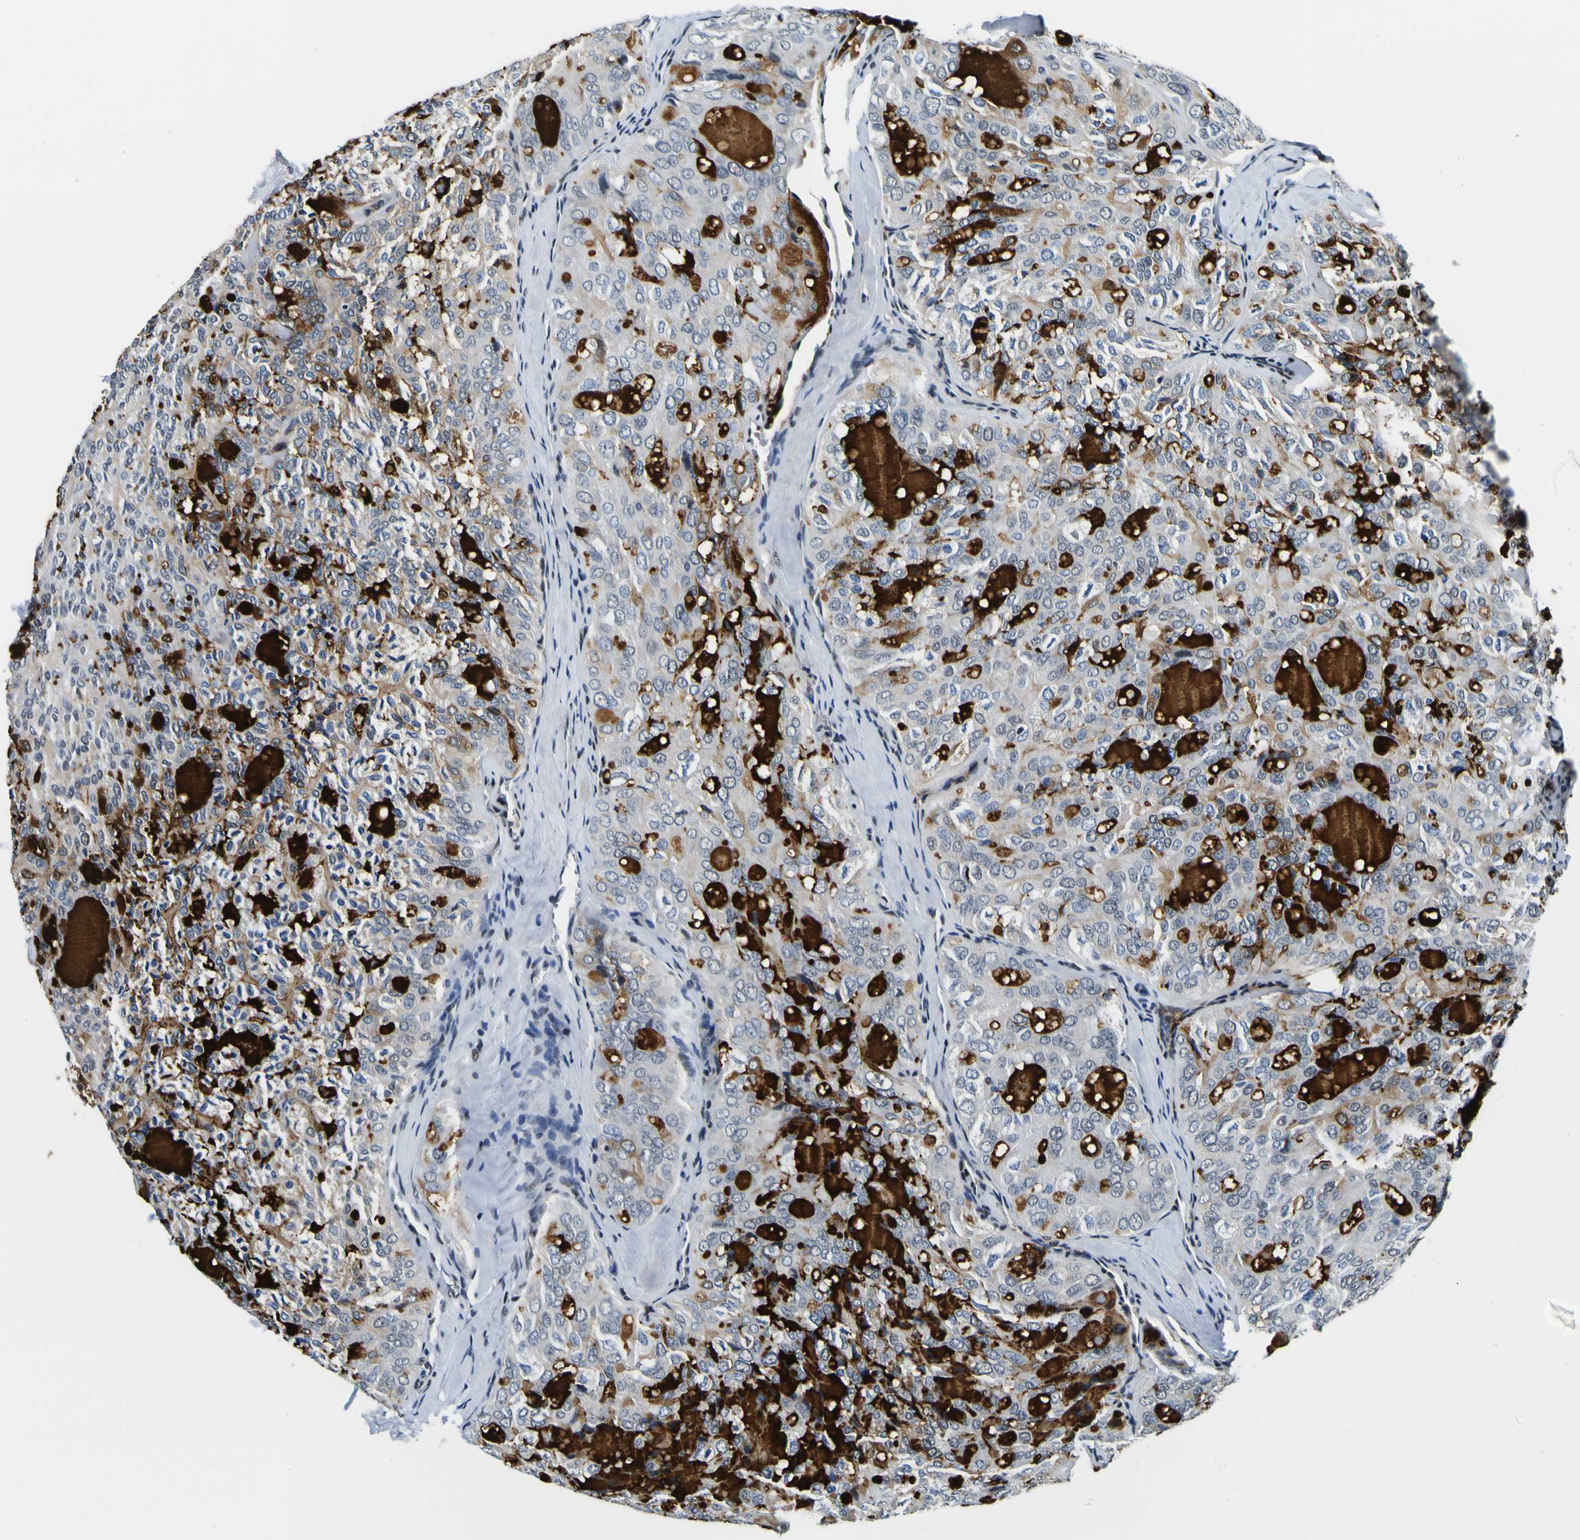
{"staining": {"intensity": "negative", "quantity": "none", "location": "none"}, "tissue": "thyroid cancer", "cell_type": "Tumor cells", "image_type": "cancer", "snomed": [{"axis": "morphology", "description": "Follicular adenoma carcinoma, NOS"}, {"axis": "topography", "description": "Thyroid gland"}], "caption": "IHC of thyroid follicular adenoma carcinoma shows no expression in tumor cells. (Brightfield microscopy of DAB (3,3'-diaminobenzidine) IHC at high magnification).", "gene": "SP1", "patient": {"sex": "male", "age": 75}}